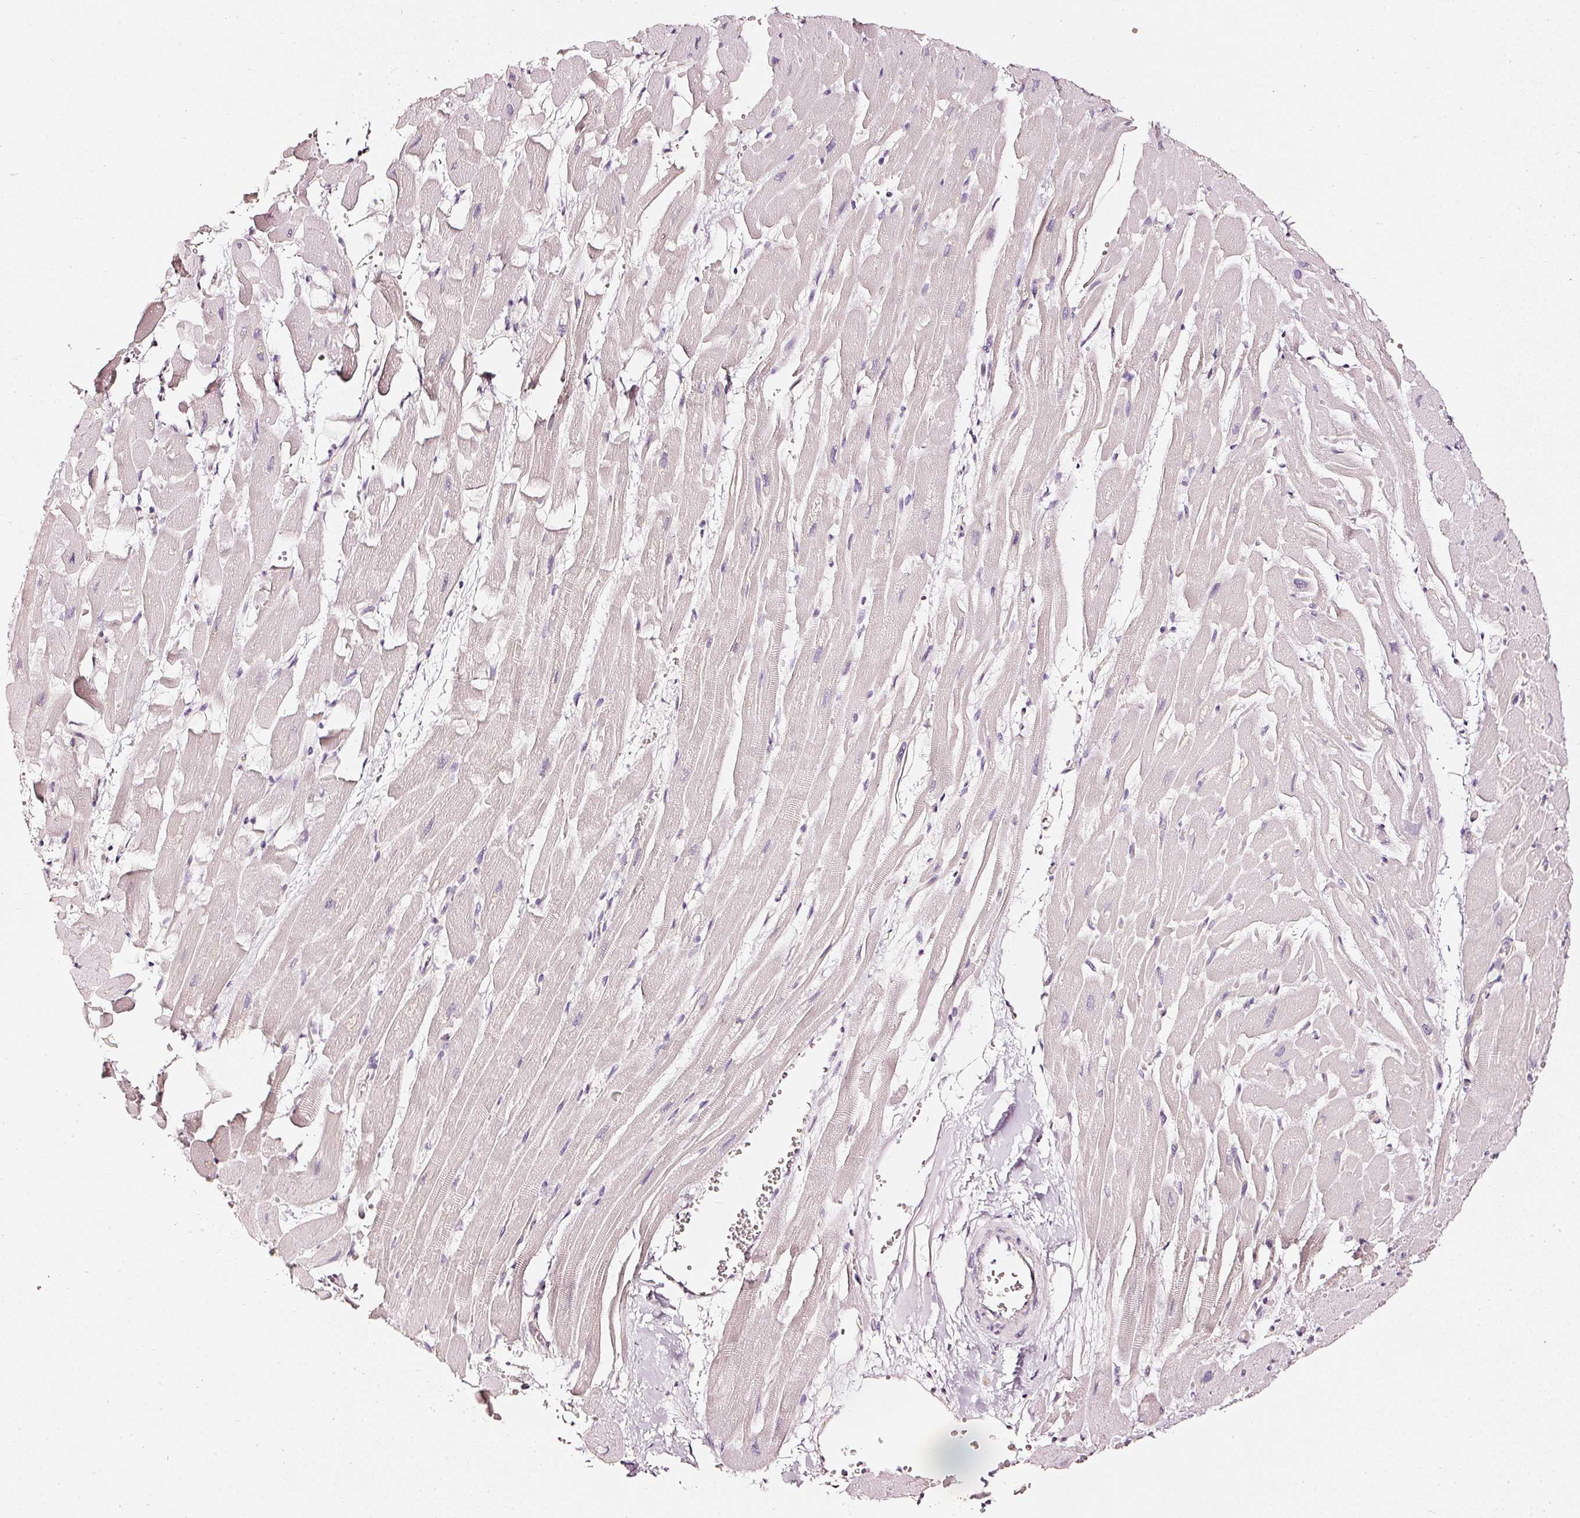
{"staining": {"intensity": "negative", "quantity": "none", "location": "none"}, "tissue": "heart muscle", "cell_type": "Cardiomyocytes", "image_type": "normal", "snomed": [{"axis": "morphology", "description": "Normal tissue, NOS"}, {"axis": "topography", "description": "Heart"}], "caption": "Photomicrograph shows no significant protein staining in cardiomyocytes of unremarkable heart muscle. (DAB (3,3'-diaminobenzidine) immunohistochemistry, high magnification).", "gene": "CNP", "patient": {"sex": "male", "age": 37}}